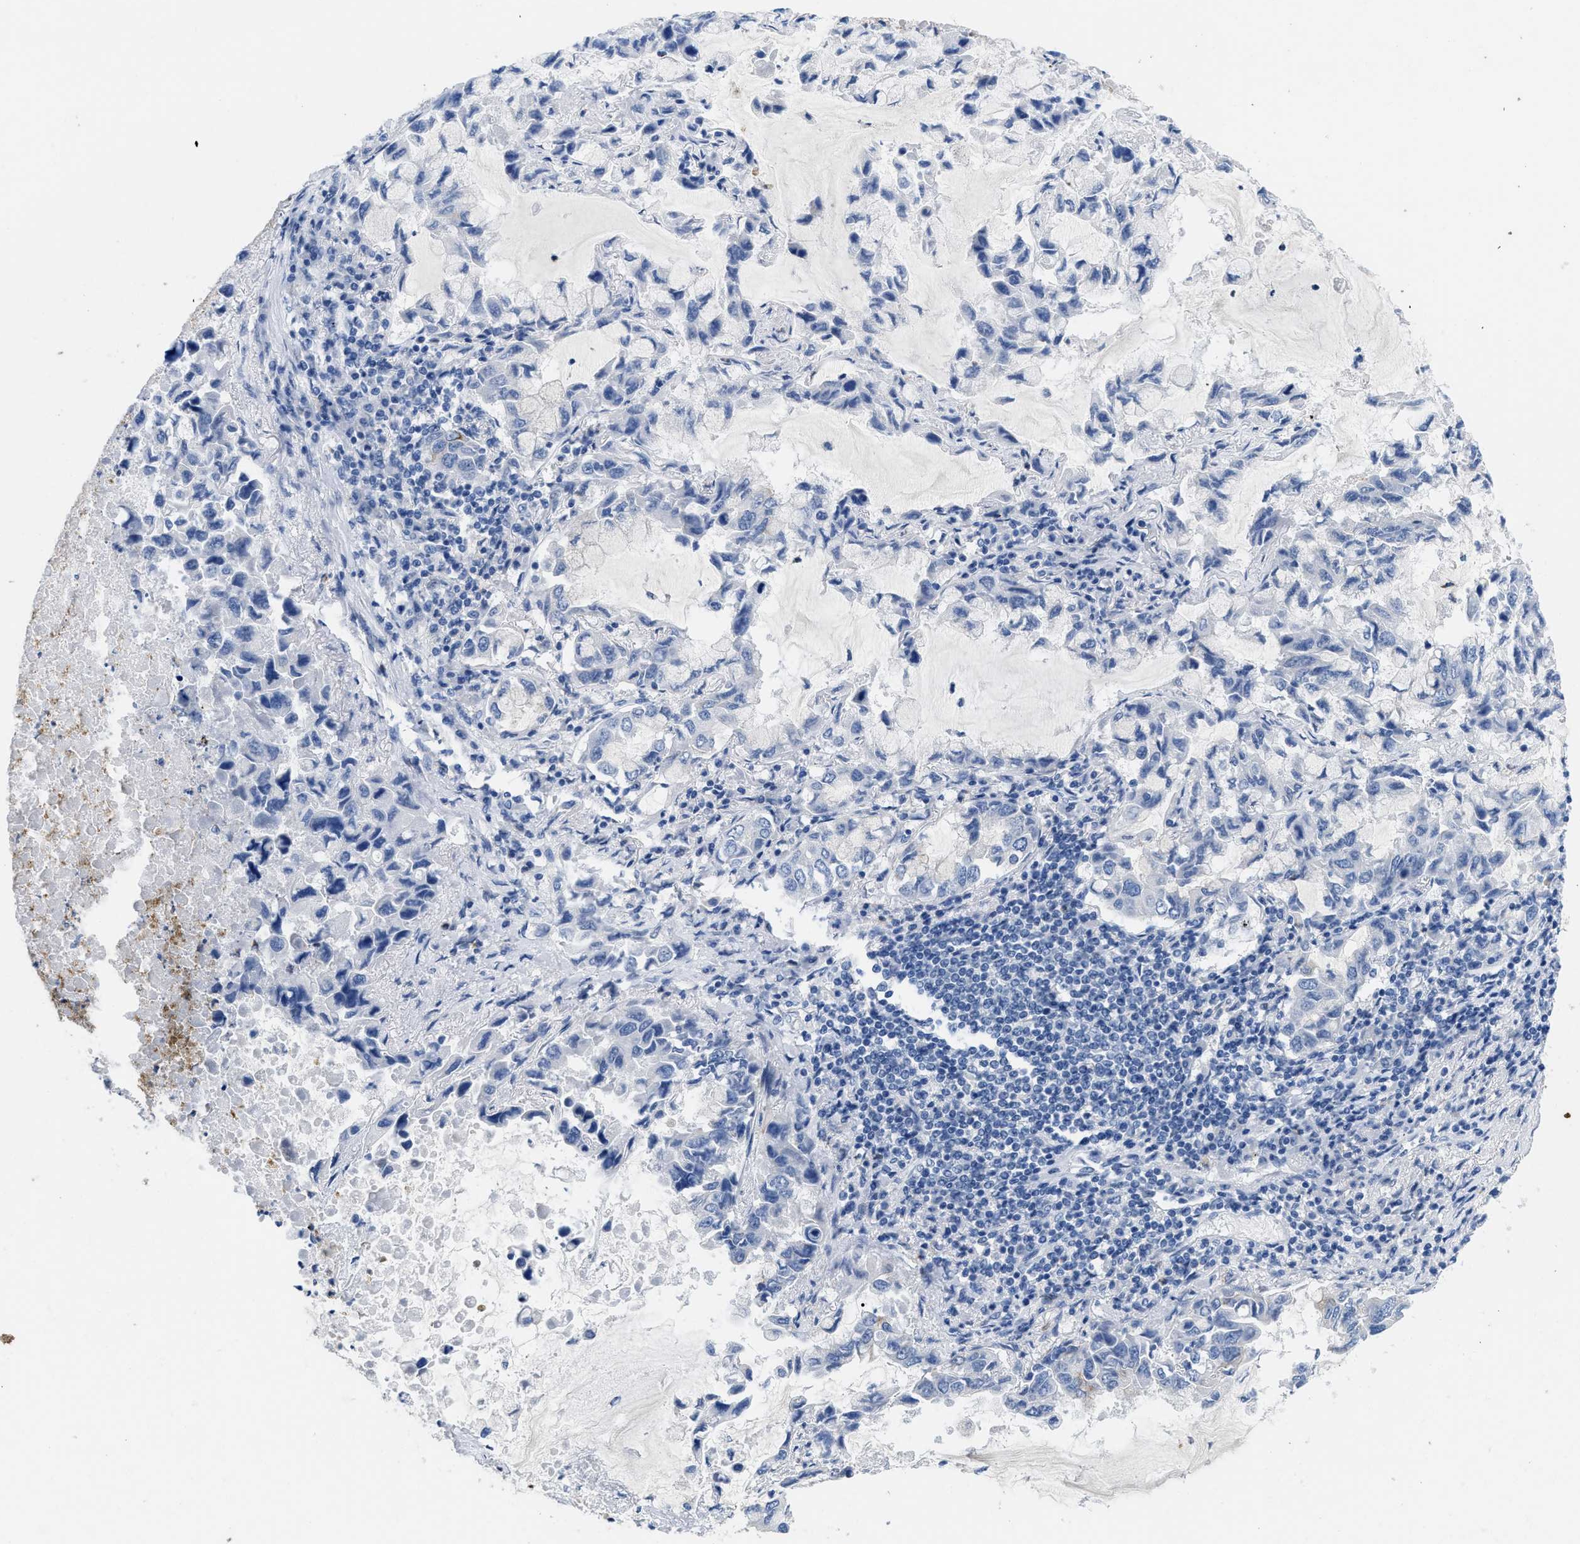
{"staining": {"intensity": "negative", "quantity": "none", "location": "none"}, "tissue": "lung cancer", "cell_type": "Tumor cells", "image_type": "cancer", "snomed": [{"axis": "morphology", "description": "Adenocarcinoma, NOS"}, {"axis": "topography", "description": "Lung"}], "caption": "High magnification brightfield microscopy of lung cancer stained with DAB (3,3'-diaminobenzidine) (brown) and counterstained with hematoxylin (blue): tumor cells show no significant expression.", "gene": "NFIX", "patient": {"sex": "male", "age": 64}}